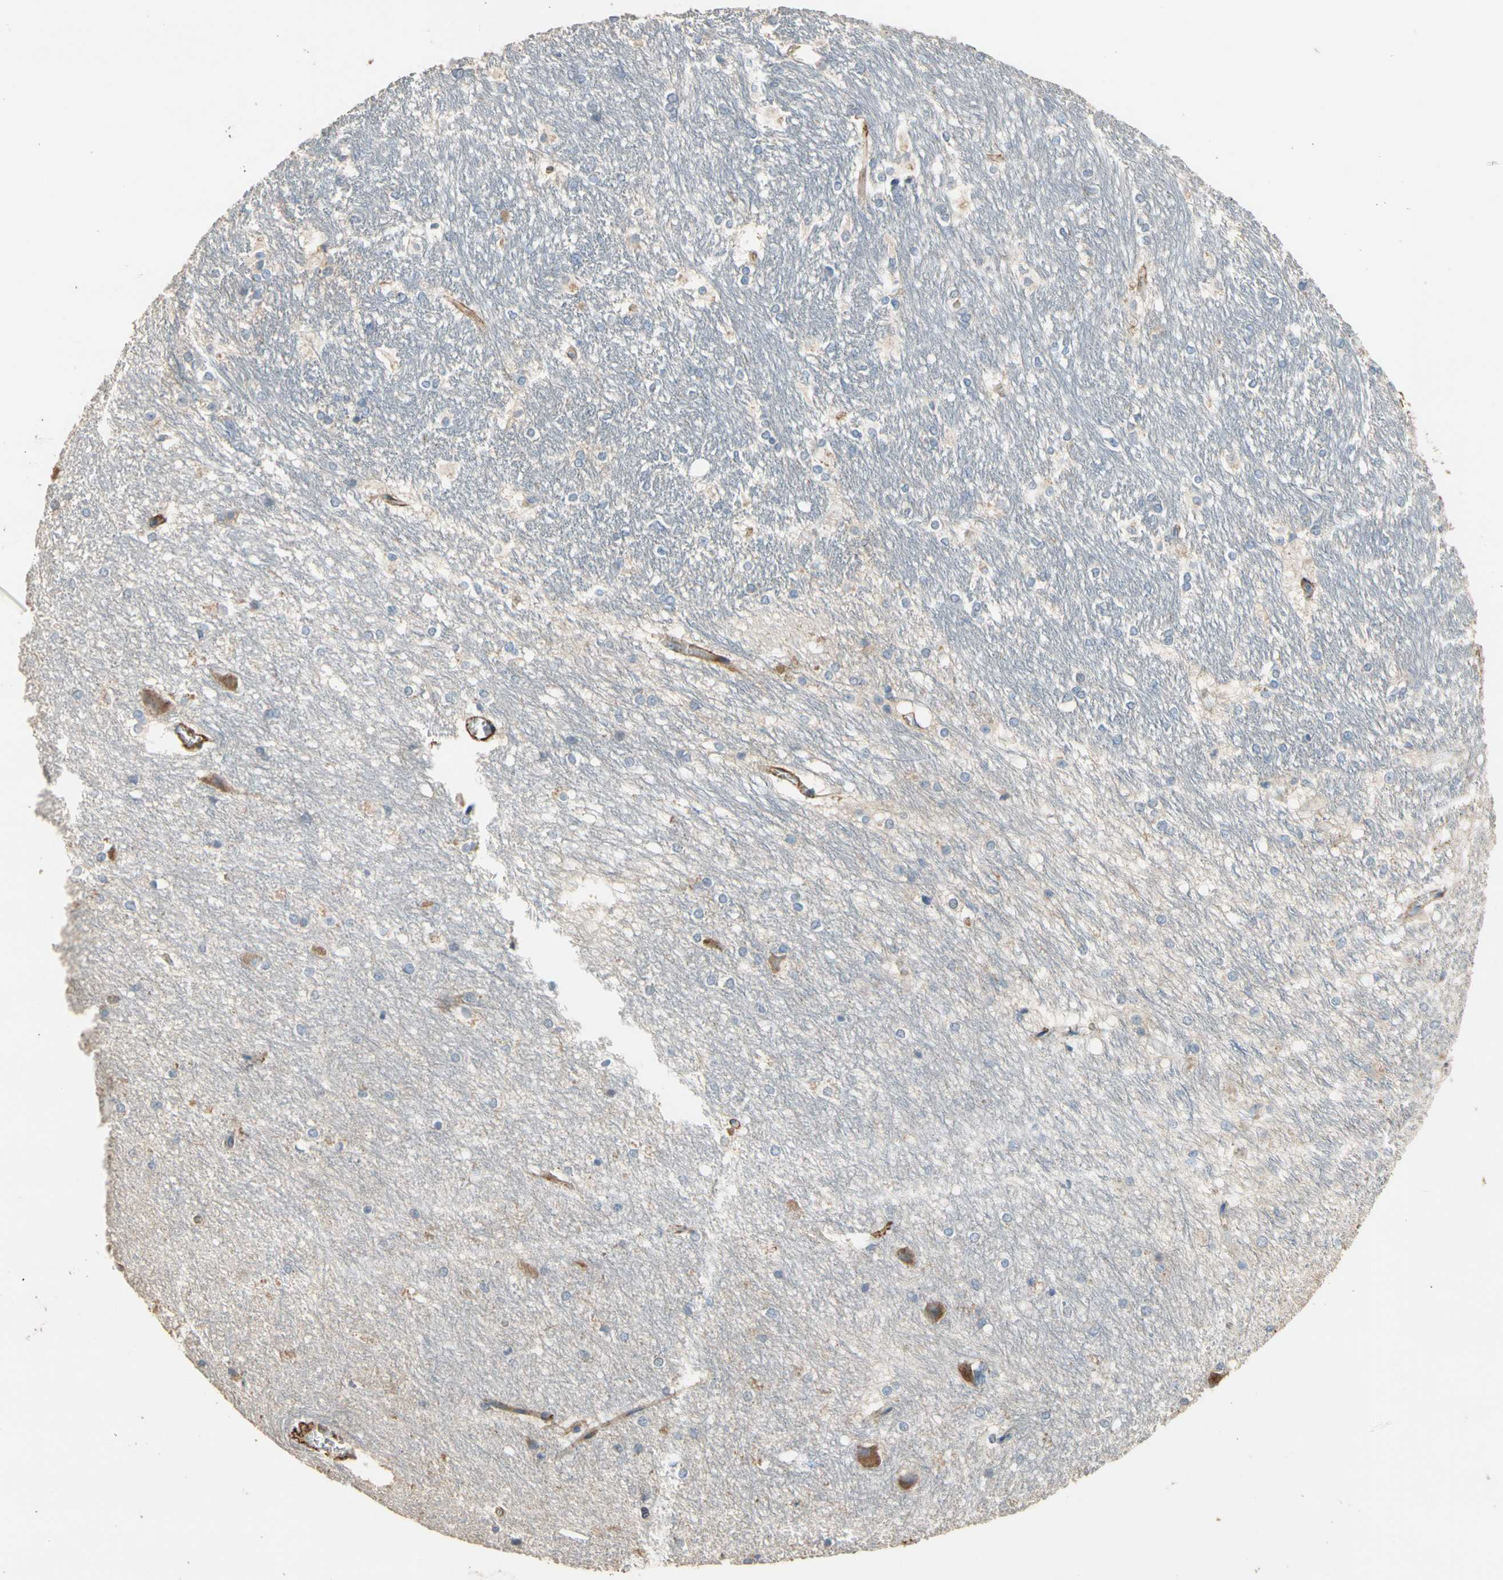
{"staining": {"intensity": "moderate", "quantity": "25%-75%", "location": "cytoplasmic/membranous"}, "tissue": "hippocampus", "cell_type": "Glial cells", "image_type": "normal", "snomed": [{"axis": "morphology", "description": "Normal tissue, NOS"}, {"axis": "topography", "description": "Hippocampus"}], "caption": "Immunohistochemistry (IHC) of unremarkable hippocampus demonstrates medium levels of moderate cytoplasmic/membranous positivity in approximately 25%-75% of glial cells. (Brightfield microscopy of DAB IHC at high magnification).", "gene": "SUSD2", "patient": {"sex": "female", "age": 19}}